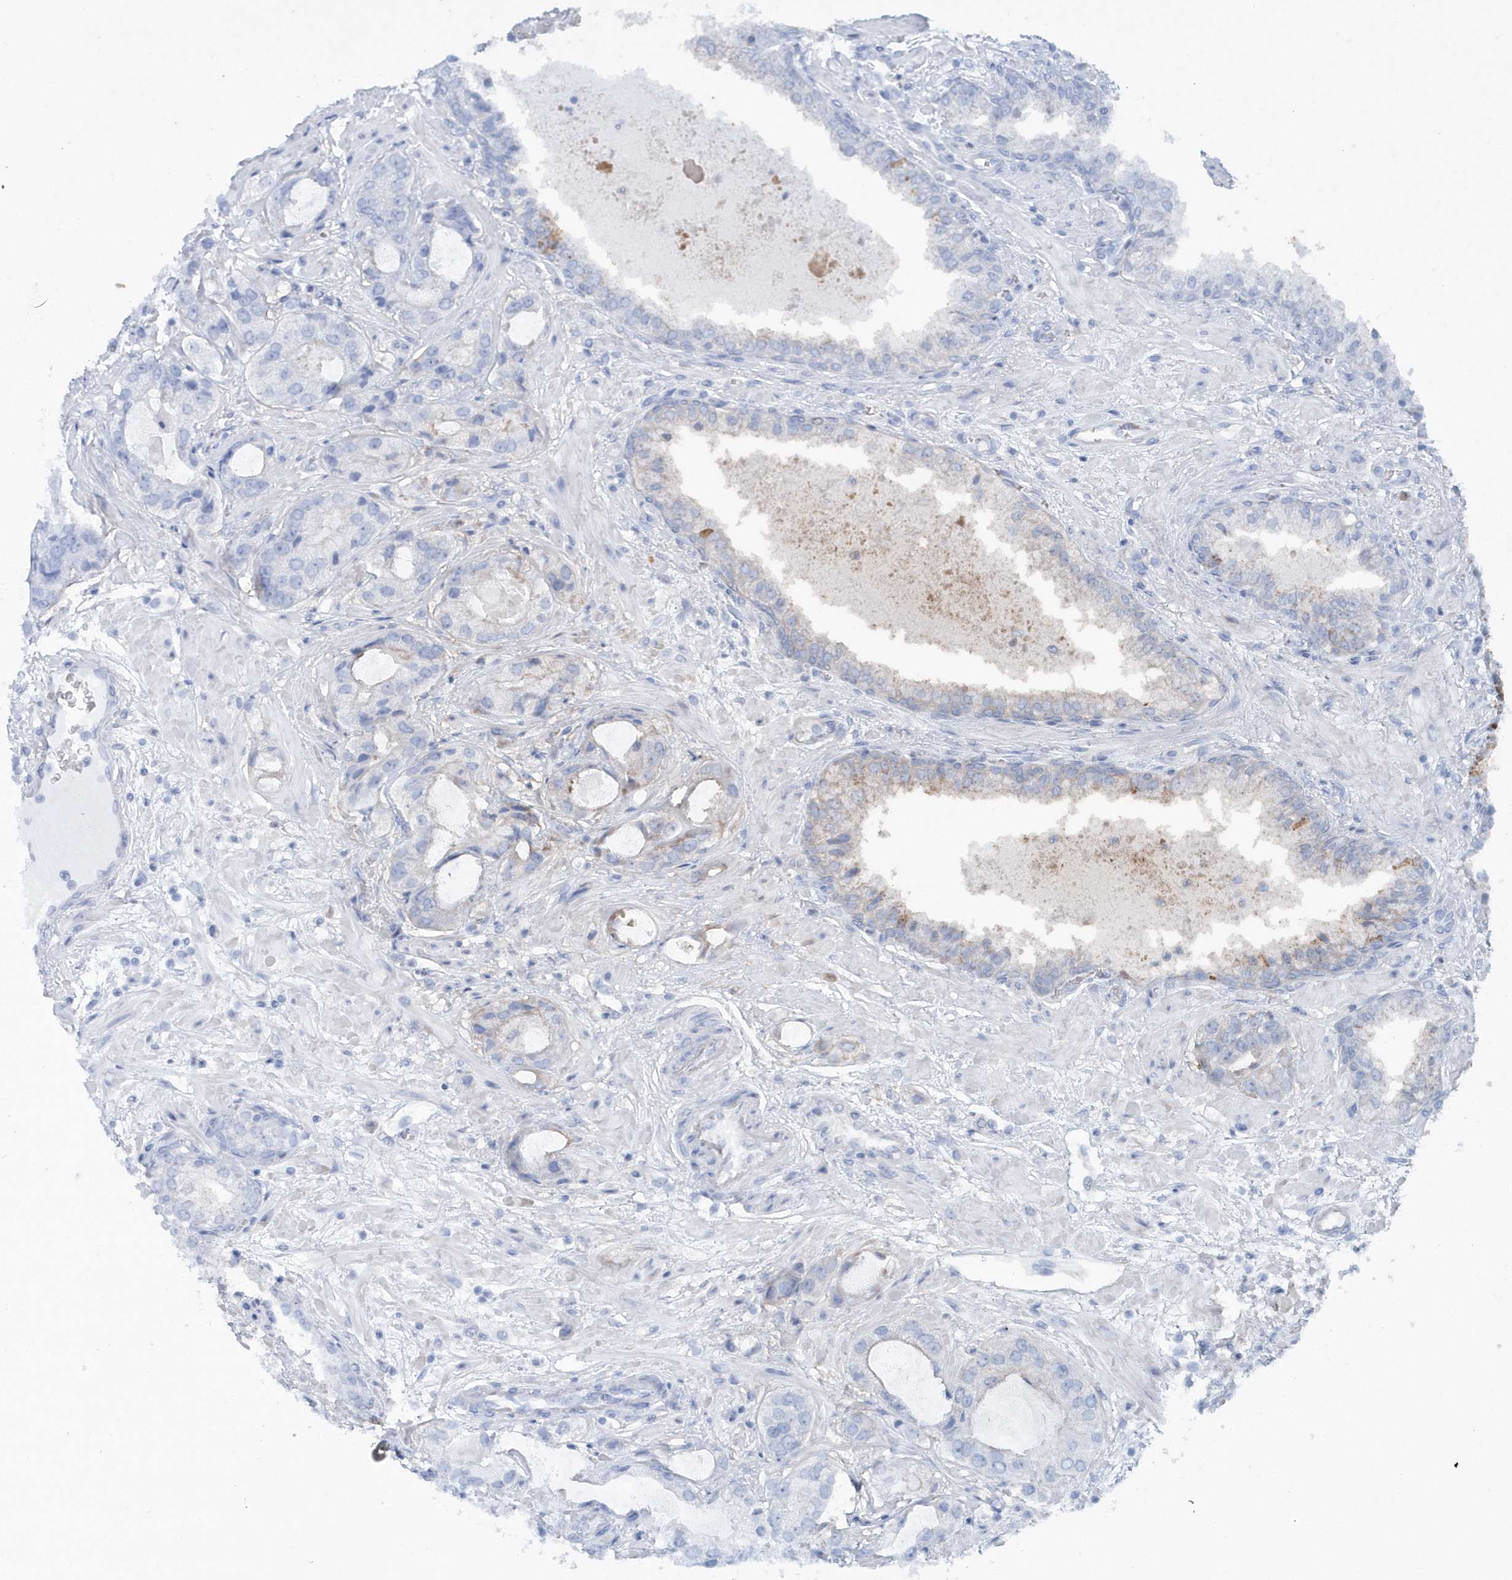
{"staining": {"intensity": "weak", "quantity": "25%-75%", "location": "cytoplasmic/membranous"}, "tissue": "prostate cancer", "cell_type": "Tumor cells", "image_type": "cancer", "snomed": [{"axis": "morphology", "description": "Adenocarcinoma, High grade"}, {"axis": "topography", "description": "Prostate"}], "caption": "Prostate high-grade adenocarcinoma stained for a protein (brown) demonstrates weak cytoplasmic/membranous positive expression in about 25%-75% of tumor cells.", "gene": "RNF7", "patient": {"sex": "male", "age": 59}}